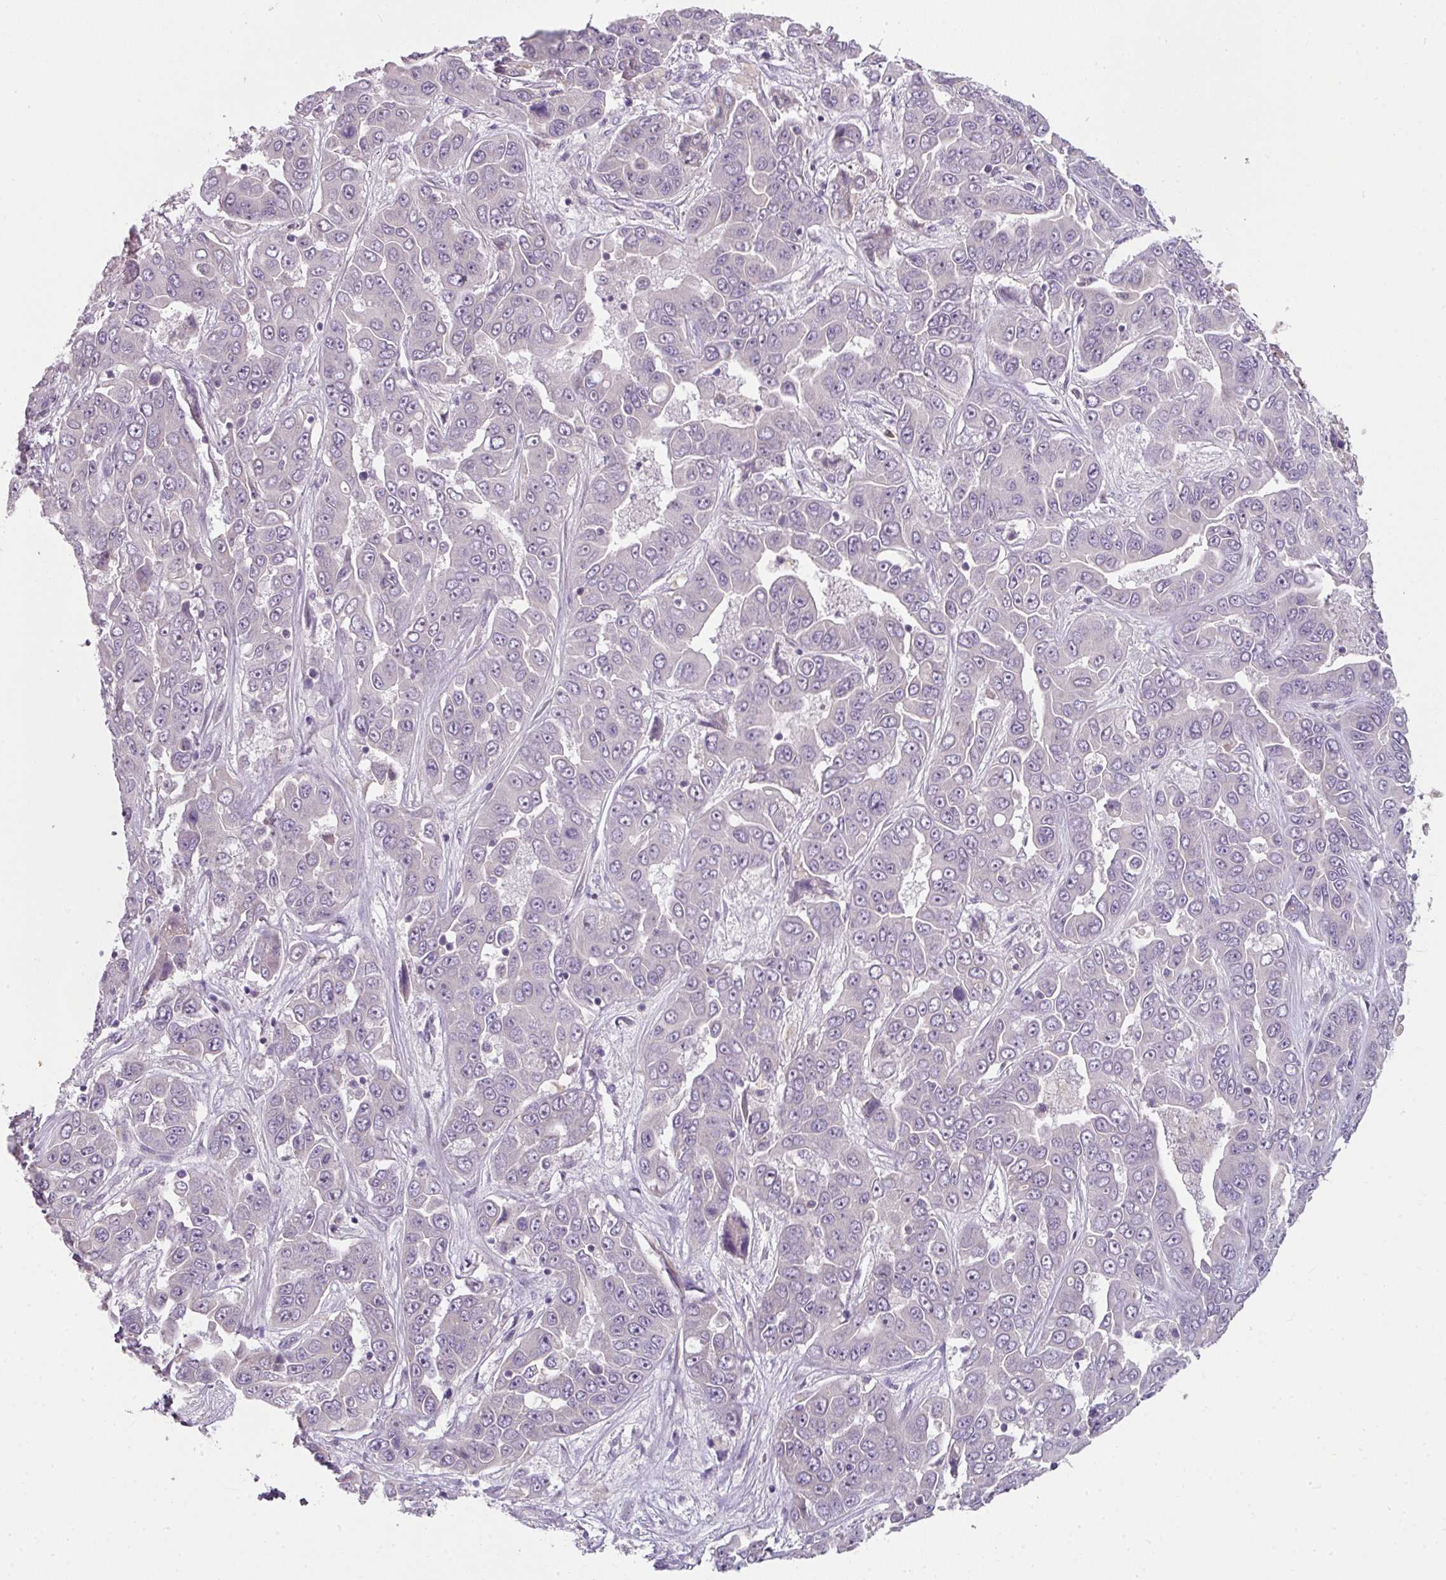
{"staining": {"intensity": "negative", "quantity": "none", "location": "none"}, "tissue": "liver cancer", "cell_type": "Tumor cells", "image_type": "cancer", "snomed": [{"axis": "morphology", "description": "Cholangiocarcinoma"}, {"axis": "topography", "description": "Liver"}], "caption": "An immunohistochemistry (IHC) histopathology image of liver cancer is shown. There is no staining in tumor cells of liver cancer.", "gene": "FHAD1", "patient": {"sex": "female", "age": 52}}